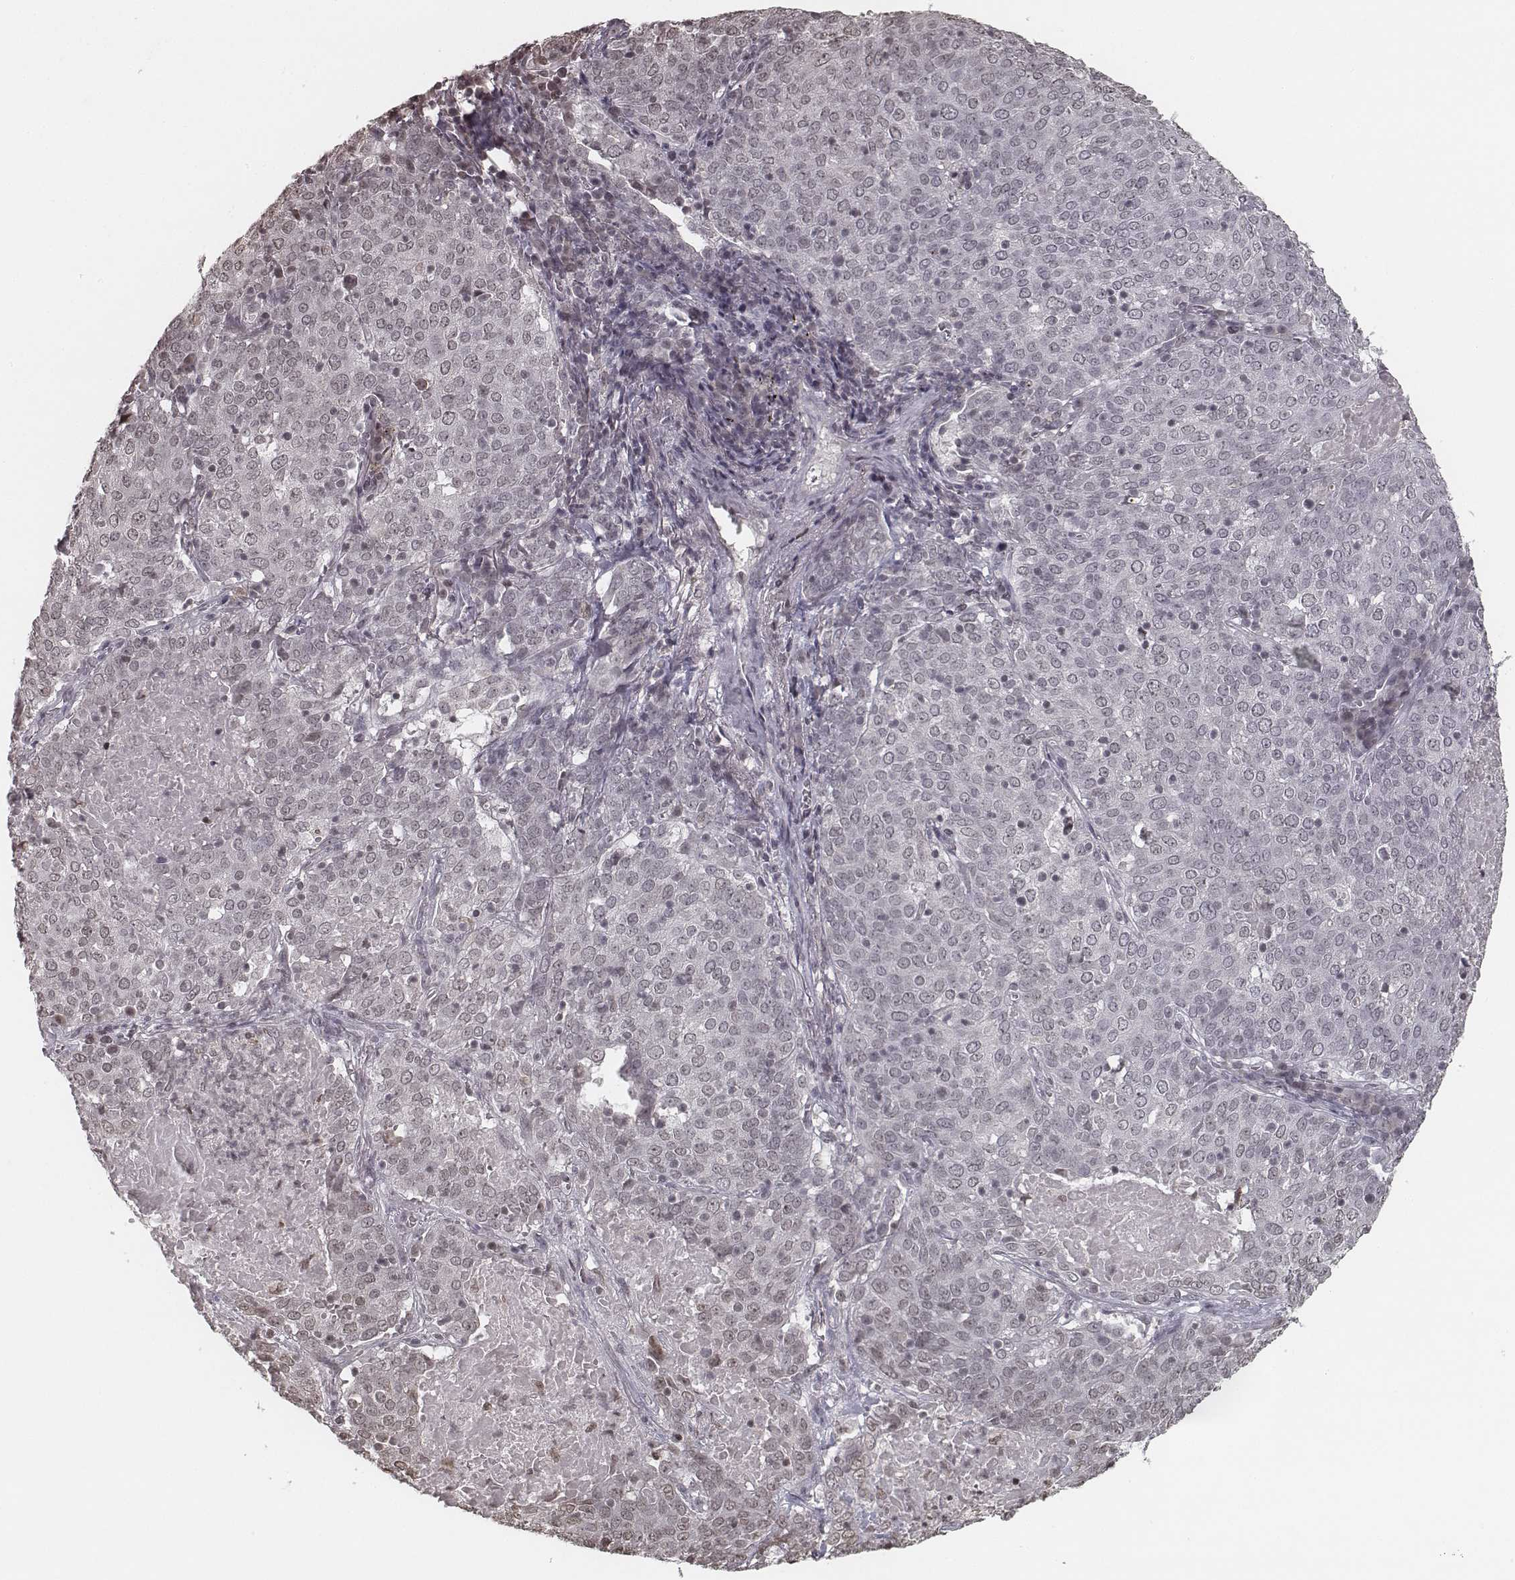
{"staining": {"intensity": "negative", "quantity": "none", "location": "none"}, "tissue": "lung cancer", "cell_type": "Tumor cells", "image_type": "cancer", "snomed": [{"axis": "morphology", "description": "Squamous cell carcinoma, NOS"}, {"axis": "topography", "description": "Lung"}], "caption": "Immunohistochemical staining of squamous cell carcinoma (lung) shows no significant positivity in tumor cells. Brightfield microscopy of immunohistochemistry (IHC) stained with DAB (3,3'-diaminobenzidine) (brown) and hematoxylin (blue), captured at high magnification.", "gene": "HMGA2", "patient": {"sex": "male", "age": 82}}